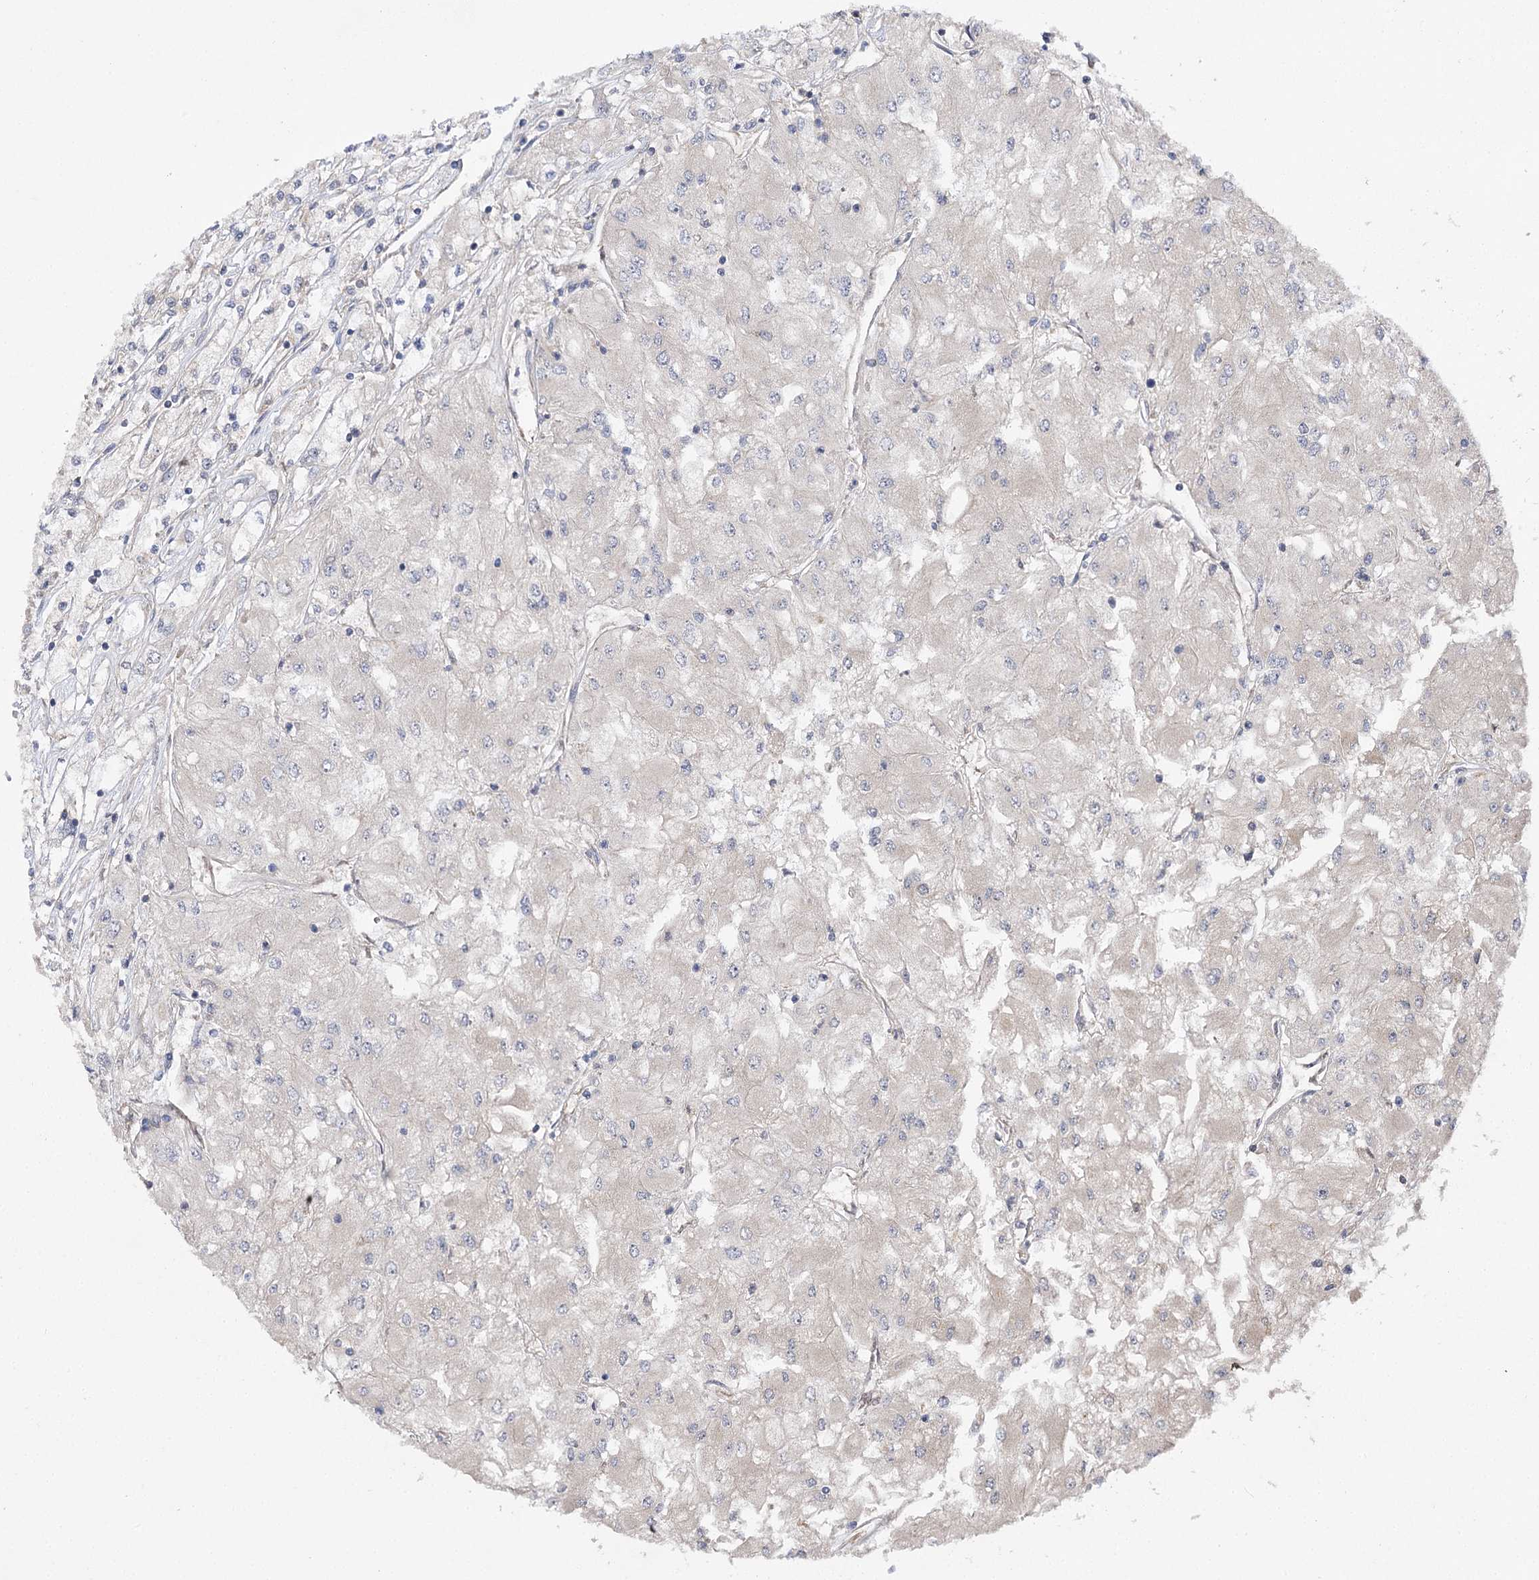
{"staining": {"intensity": "negative", "quantity": "none", "location": "none"}, "tissue": "renal cancer", "cell_type": "Tumor cells", "image_type": "cancer", "snomed": [{"axis": "morphology", "description": "Adenocarcinoma, NOS"}, {"axis": "topography", "description": "Kidney"}], "caption": "Immunohistochemical staining of renal cancer (adenocarcinoma) reveals no significant expression in tumor cells. The staining is performed using DAB brown chromogen with nuclei counter-stained in using hematoxylin.", "gene": "BCR", "patient": {"sex": "male", "age": 80}}